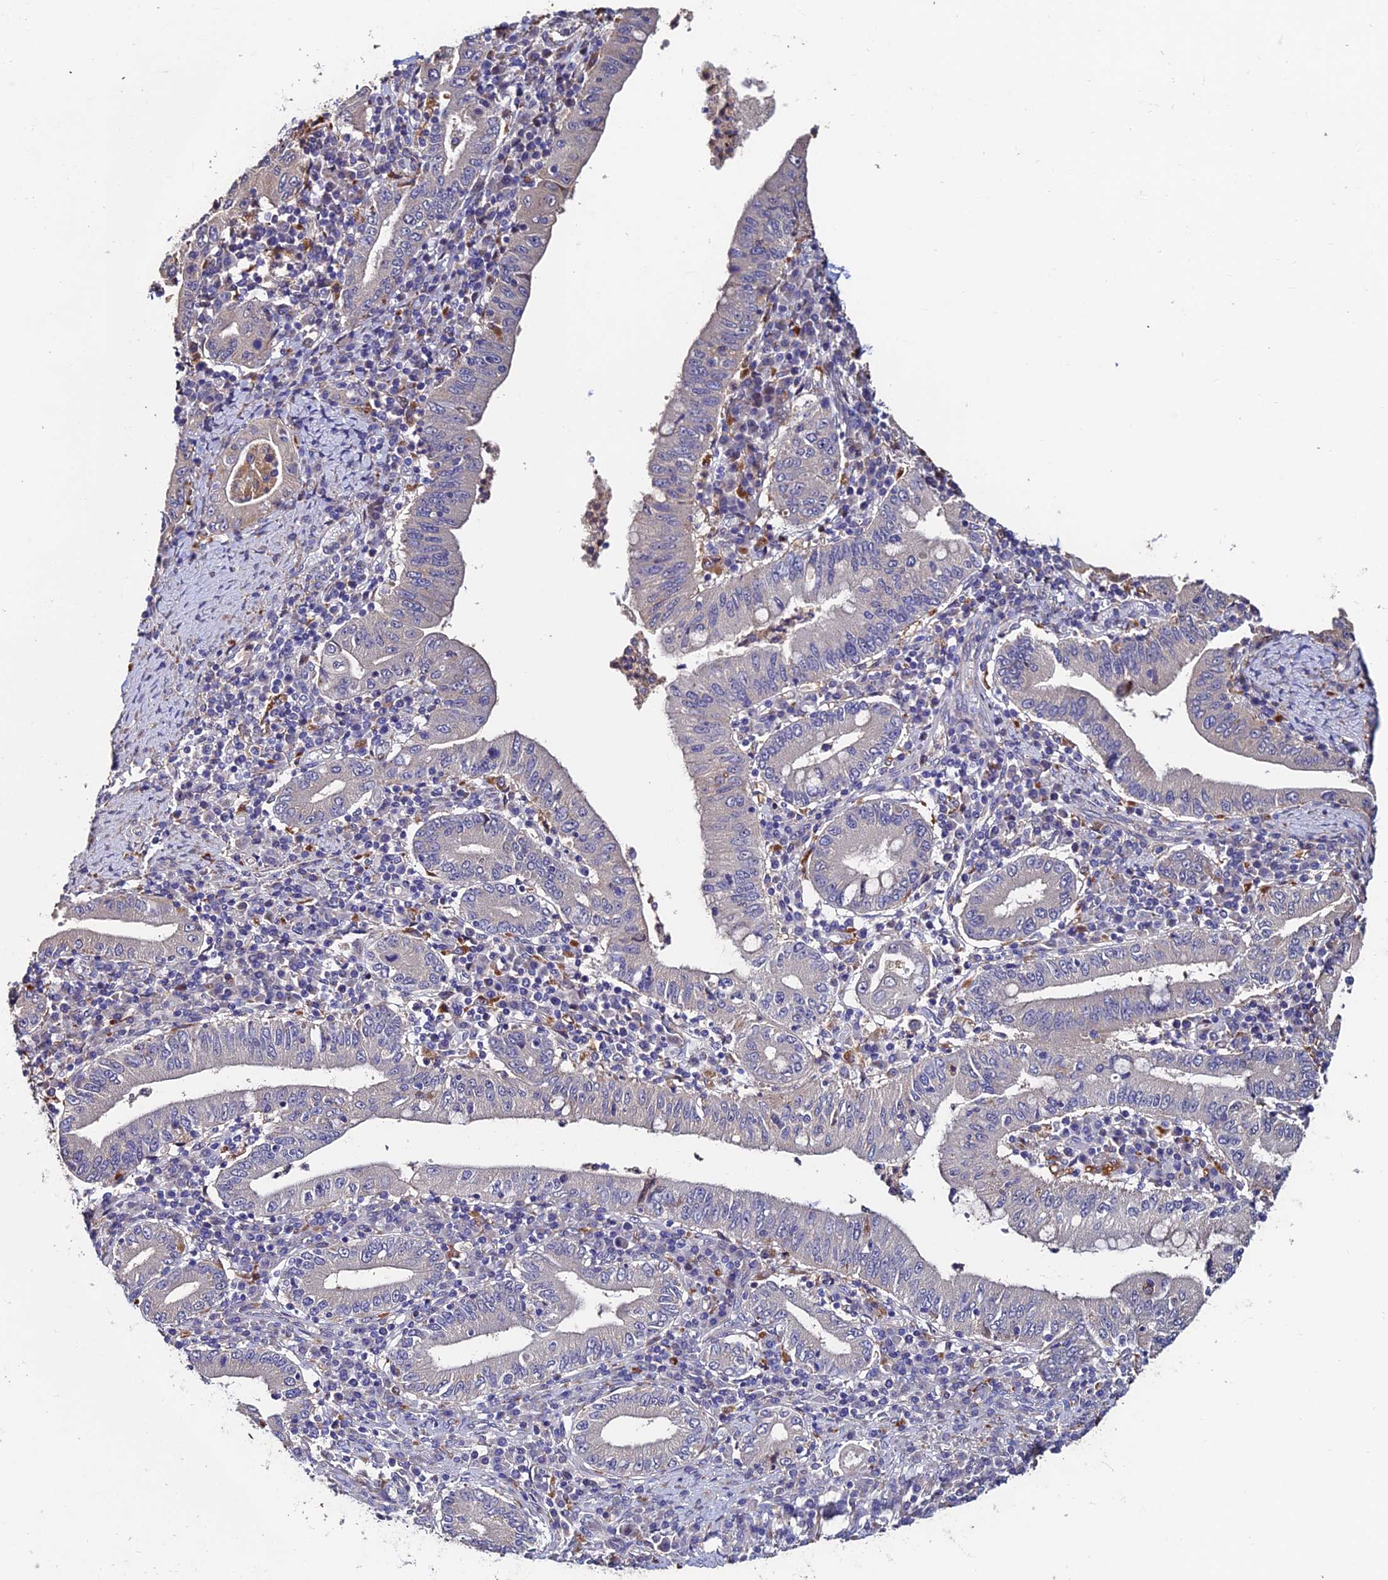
{"staining": {"intensity": "negative", "quantity": "none", "location": "none"}, "tissue": "stomach cancer", "cell_type": "Tumor cells", "image_type": "cancer", "snomed": [{"axis": "morphology", "description": "Normal tissue, NOS"}, {"axis": "morphology", "description": "Adenocarcinoma, NOS"}, {"axis": "topography", "description": "Esophagus"}, {"axis": "topography", "description": "Stomach, upper"}, {"axis": "topography", "description": "Peripheral nerve tissue"}], "caption": "Tumor cells show no significant positivity in stomach adenocarcinoma. Brightfield microscopy of immunohistochemistry (IHC) stained with DAB (3,3'-diaminobenzidine) (brown) and hematoxylin (blue), captured at high magnification.", "gene": "ACTR5", "patient": {"sex": "male", "age": 62}}